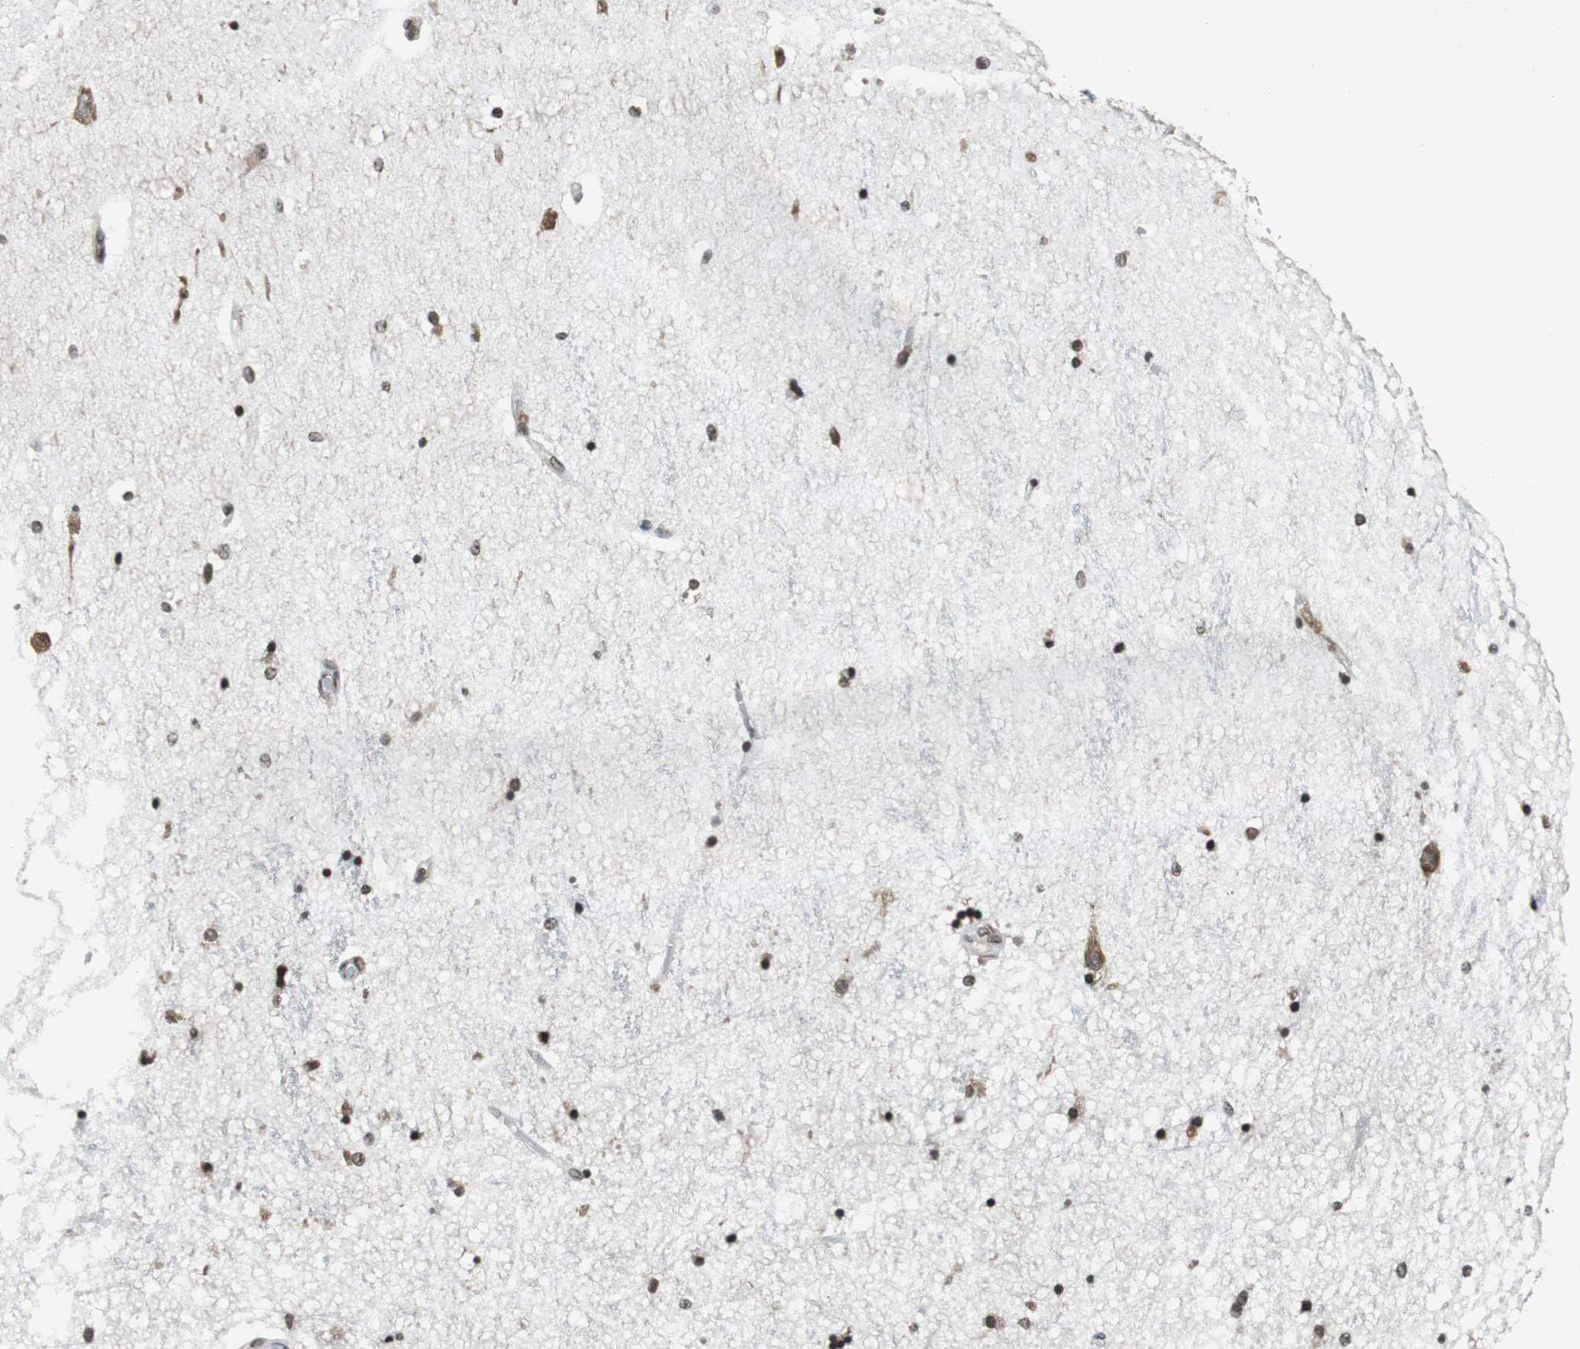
{"staining": {"intensity": "strong", "quantity": ">75%", "location": "cytoplasmic/membranous,nuclear"}, "tissue": "hippocampus", "cell_type": "Glial cells", "image_type": "normal", "snomed": [{"axis": "morphology", "description": "Normal tissue, NOS"}, {"axis": "topography", "description": "Hippocampus"}], "caption": "A photomicrograph of hippocampus stained for a protein demonstrates strong cytoplasmic/membranous,nuclear brown staining in glial cells.", "gene": "REST", "patient": {"sex": "female", "age": 54}}